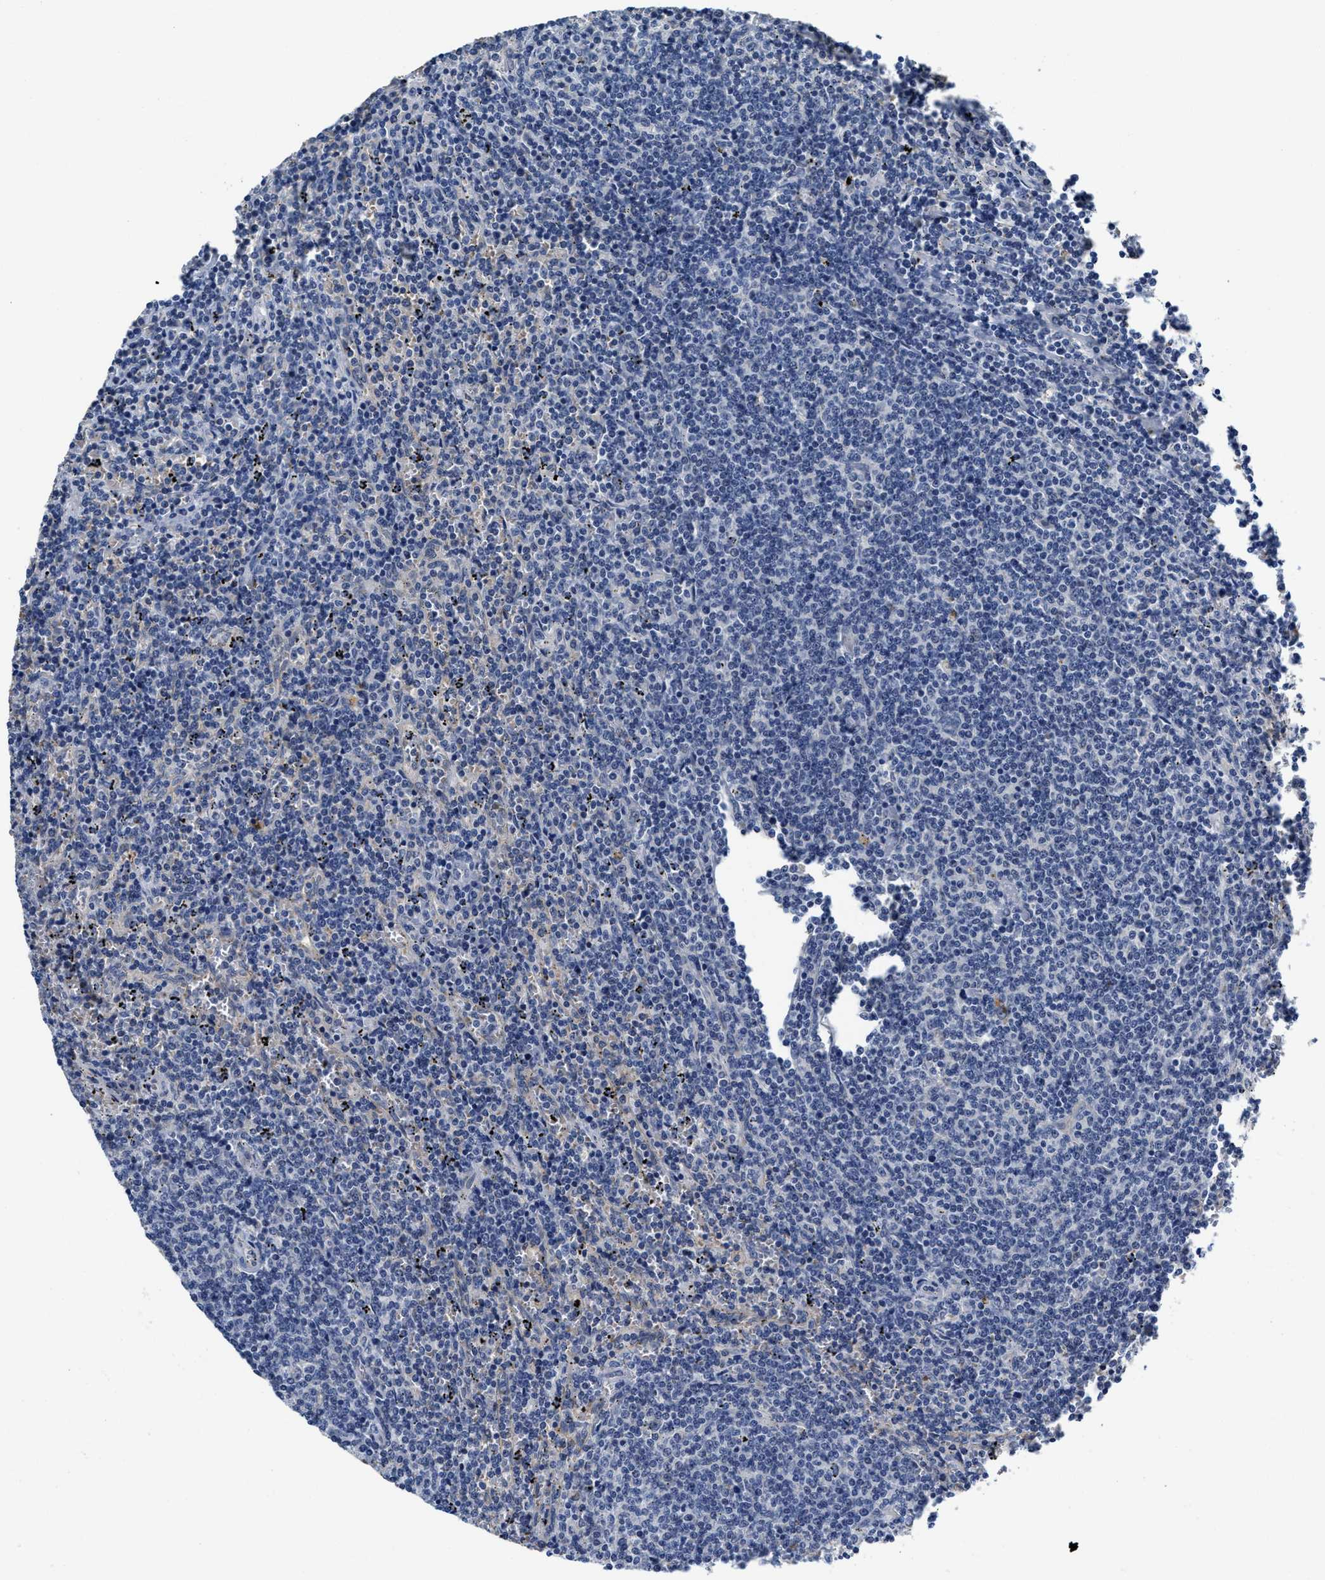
{"staining": {"intensity": "negative", "quantity": "none", "location": "none"}, "tissue": "lymphoma", "cell_type": "Tumor cells", "image_type": "cancer", "snomed": [{"axis": "morphology", "description": "Malignant lymphoma, non-Hodgkin's type, Low grade"}, {"axis": "topography", "description": "Spleen"}], "caption": "Histopathology image shows no protein positivity in tumor cells of low-grade malignant lymphoma, non-Hodgkin's type tissue. (Stains: DAB (3,3'-diaminobenzidine) IHC with hematoxylin counter stain, Microscopy: brightfield microscopy at high magnification).", "gene": "GHITM", "patient": {"sex": "female", "age": 50}}